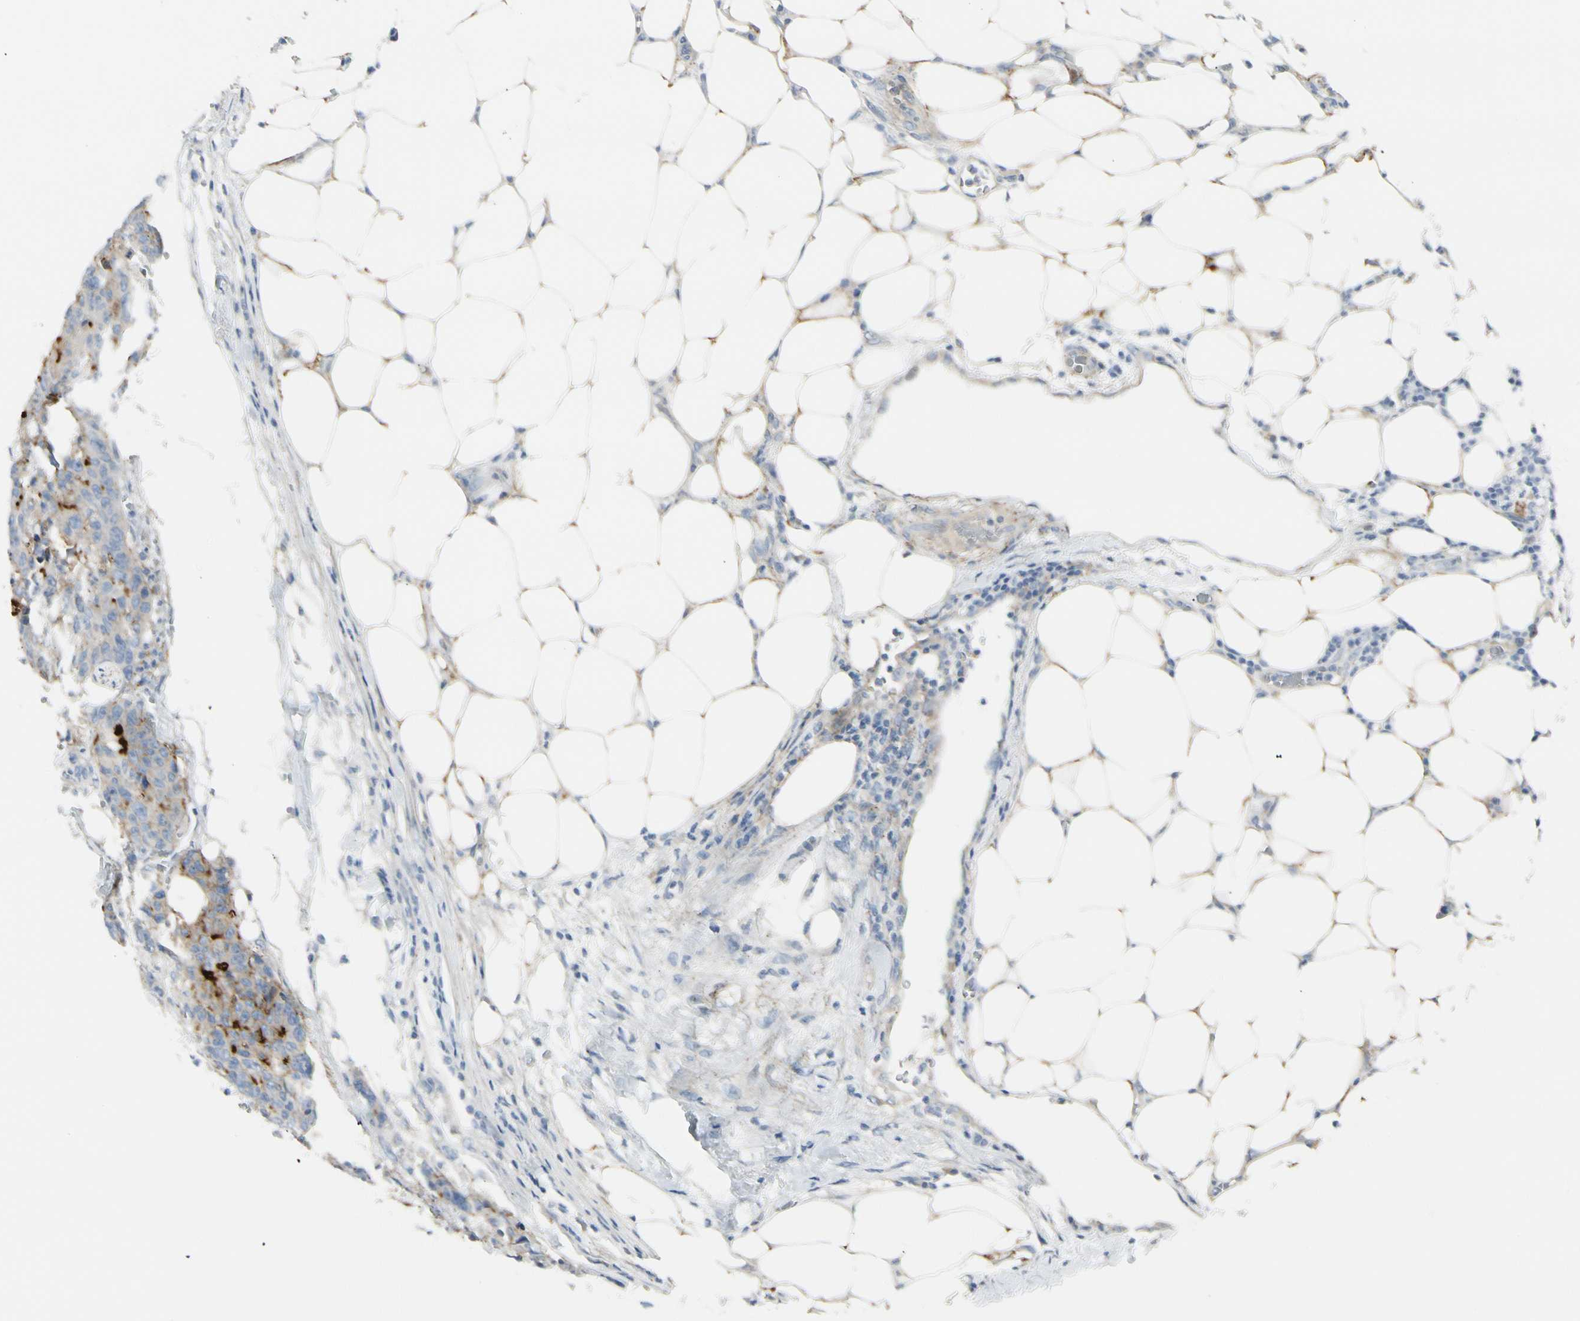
{"staining": {"intensity": "negative", "quantity": "none", "location": "none"}, "tissue": "colorectal cancer", "cell_type": "Tumor cells", "image_type": "cancer", "snomed": [{"axis": "morphology", "description": "Adenocarcinoma, NOS"}, {"axis": "topography", "description": "Colon"}], "caption": "A high-resolution histopathology image shows immunohistochemistry (IHC) staining of adenocarcinoma (colorectal), which demonstrates no significant staining in tumor cells. (Stains: DAB immunohistochemistry (IHC) with hematoxylin counter stain, Microscopy: brightfield microscopy at high magnification).", "gene": "CACNA2D1", "patient": {"sex": "female", "age": 86}}